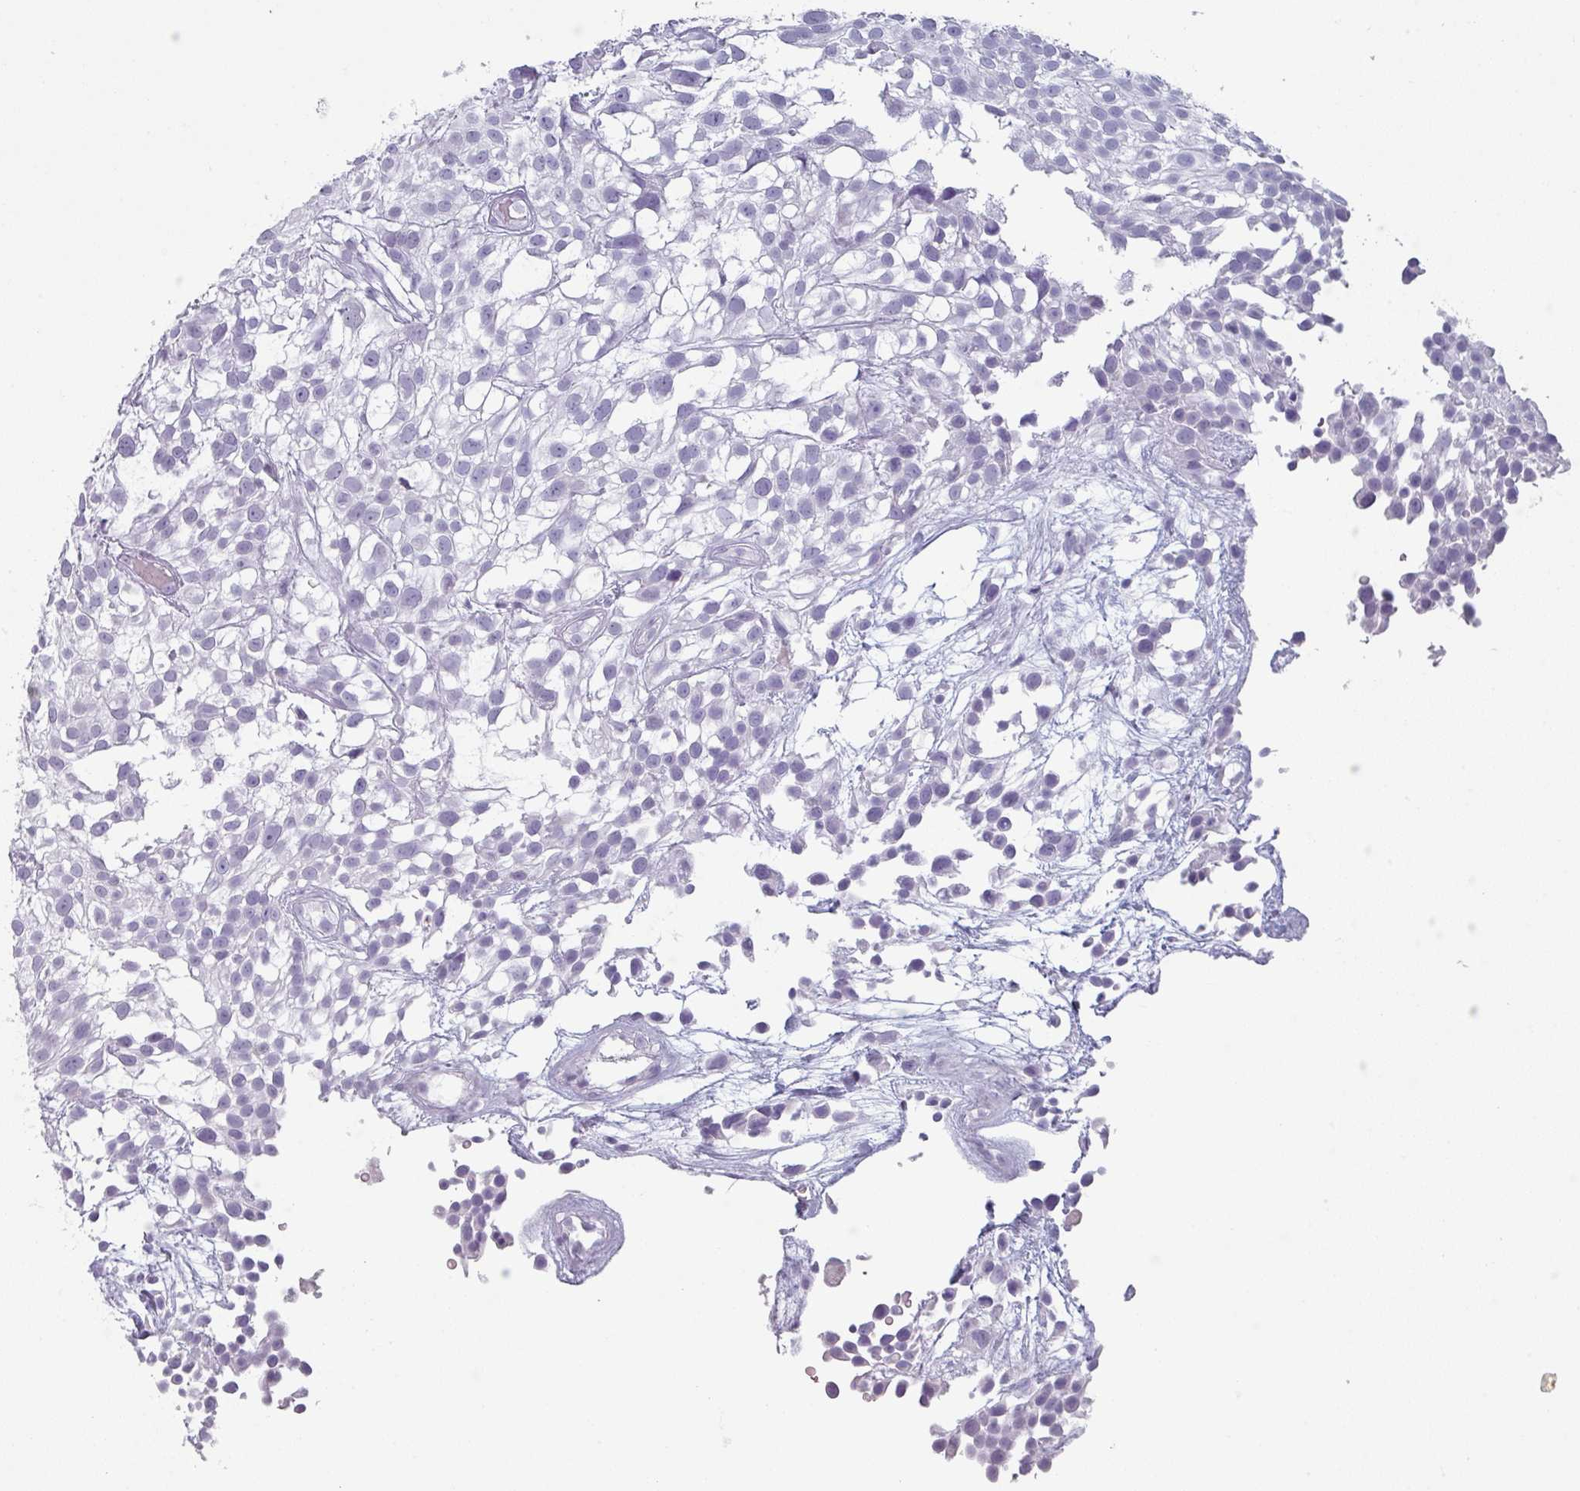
{"staining": {"intensity": "negative", "quantity": "none", "location": "none"}, "tissue": "urothelial cancer", "cell_type": "Tumor cells", "image_type": "cancer", "snomed": [{"axis": "morphology", "description": "Urothelial carcinoma, High grade"}, {"axis": "topography", "description": "Urinary bladder"}], "caption": "There is no significant positivity in tumor cells of high-grade urothelial carcinoma.", "gene": "SLC35G2", "patient": {"sex": "male", "age": 56}}